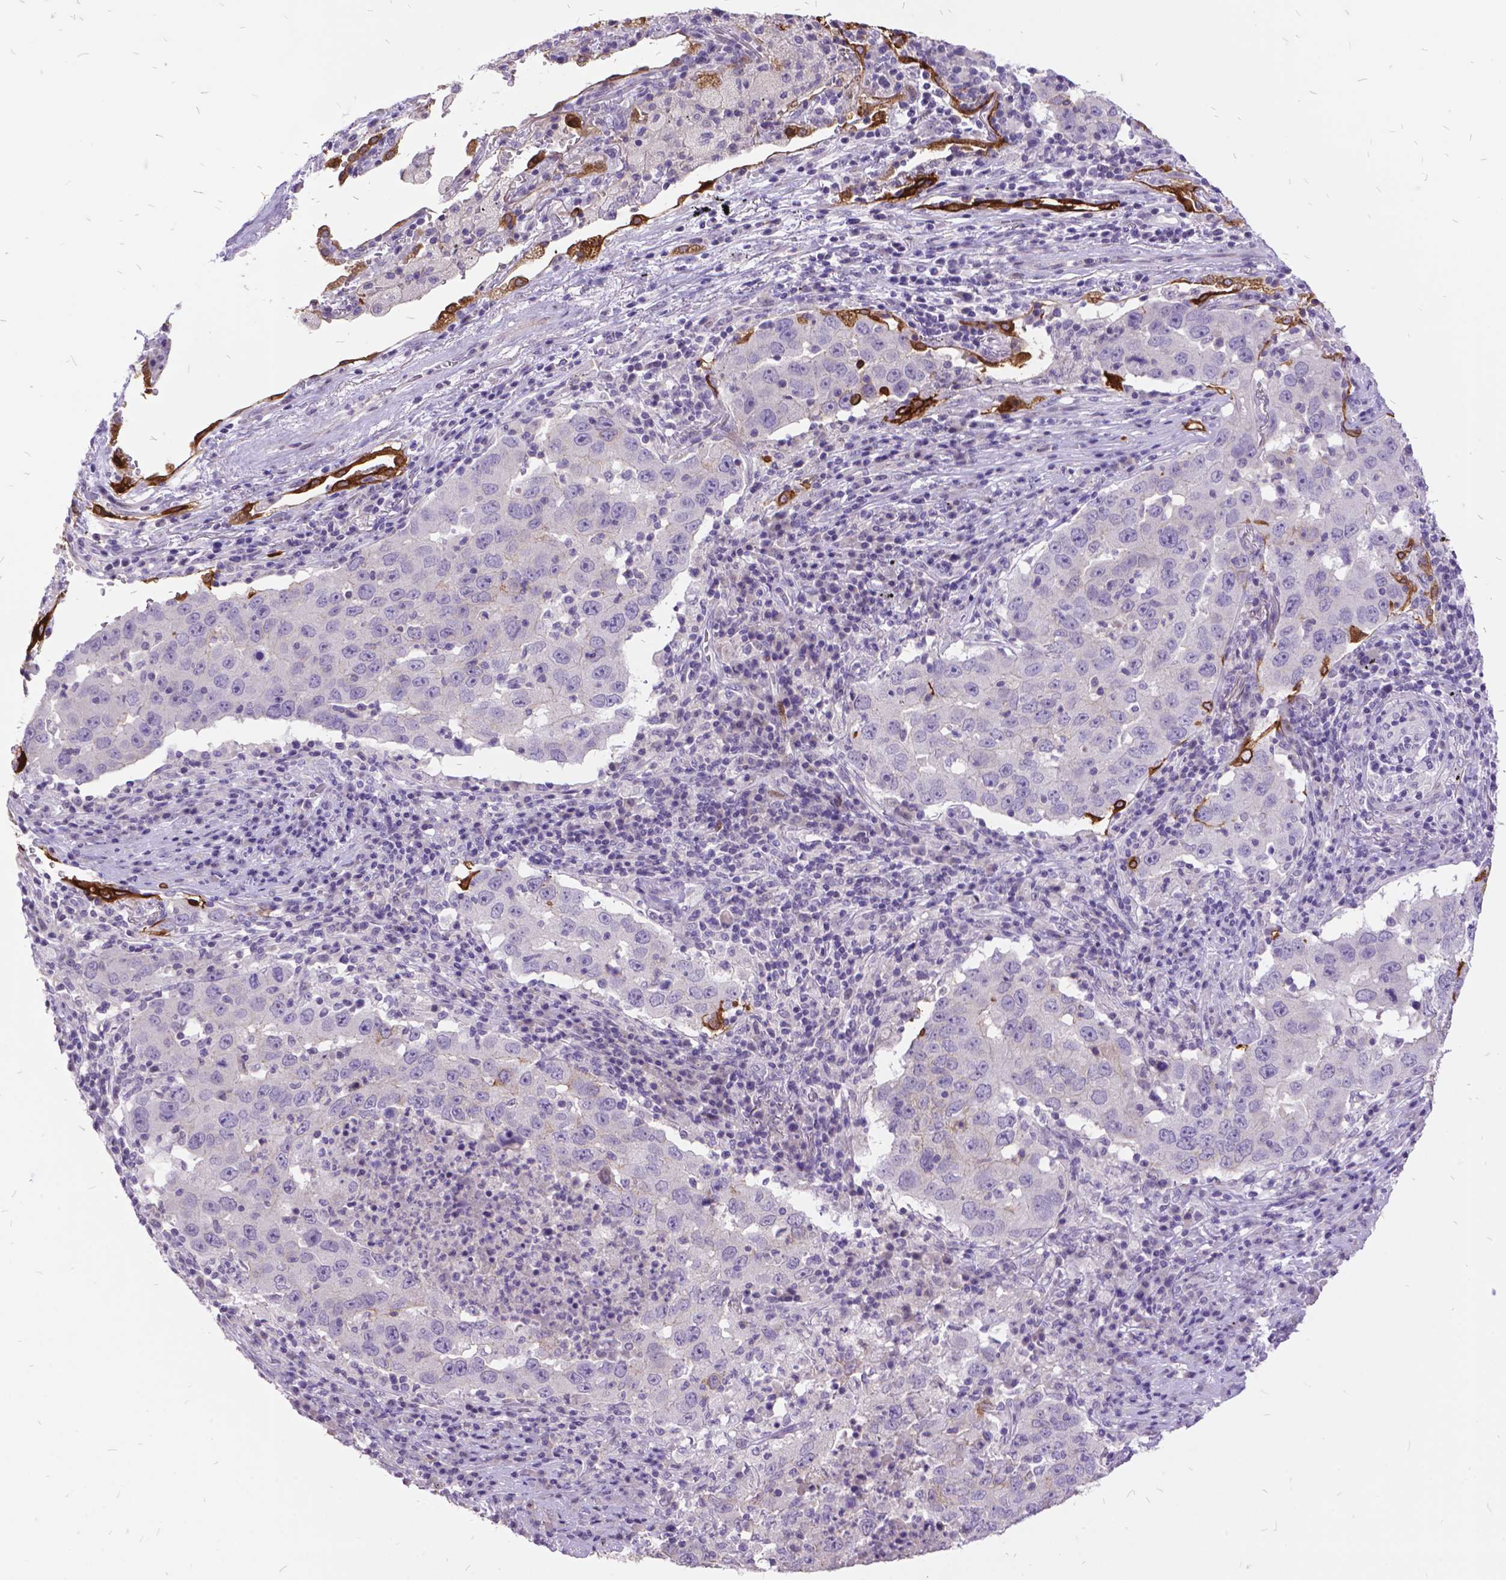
{"staining": {"intensity": "negative", "quantity": "none", "location": "none"}, "tissue": "lung cancer", "cell_type": "Tumor cells", "image_type": "cancer", "snomed": [{"axis": "morphology", "description": "Adenocarcinoma, NOS"}, {"axis": "topography", "description": "Lung"}], "caption": "There is no significant positivity in tumor cells of lung adenocarcinoma.", "gene": "ITGB6", "patient": {"sex": "male", "age": 73}}